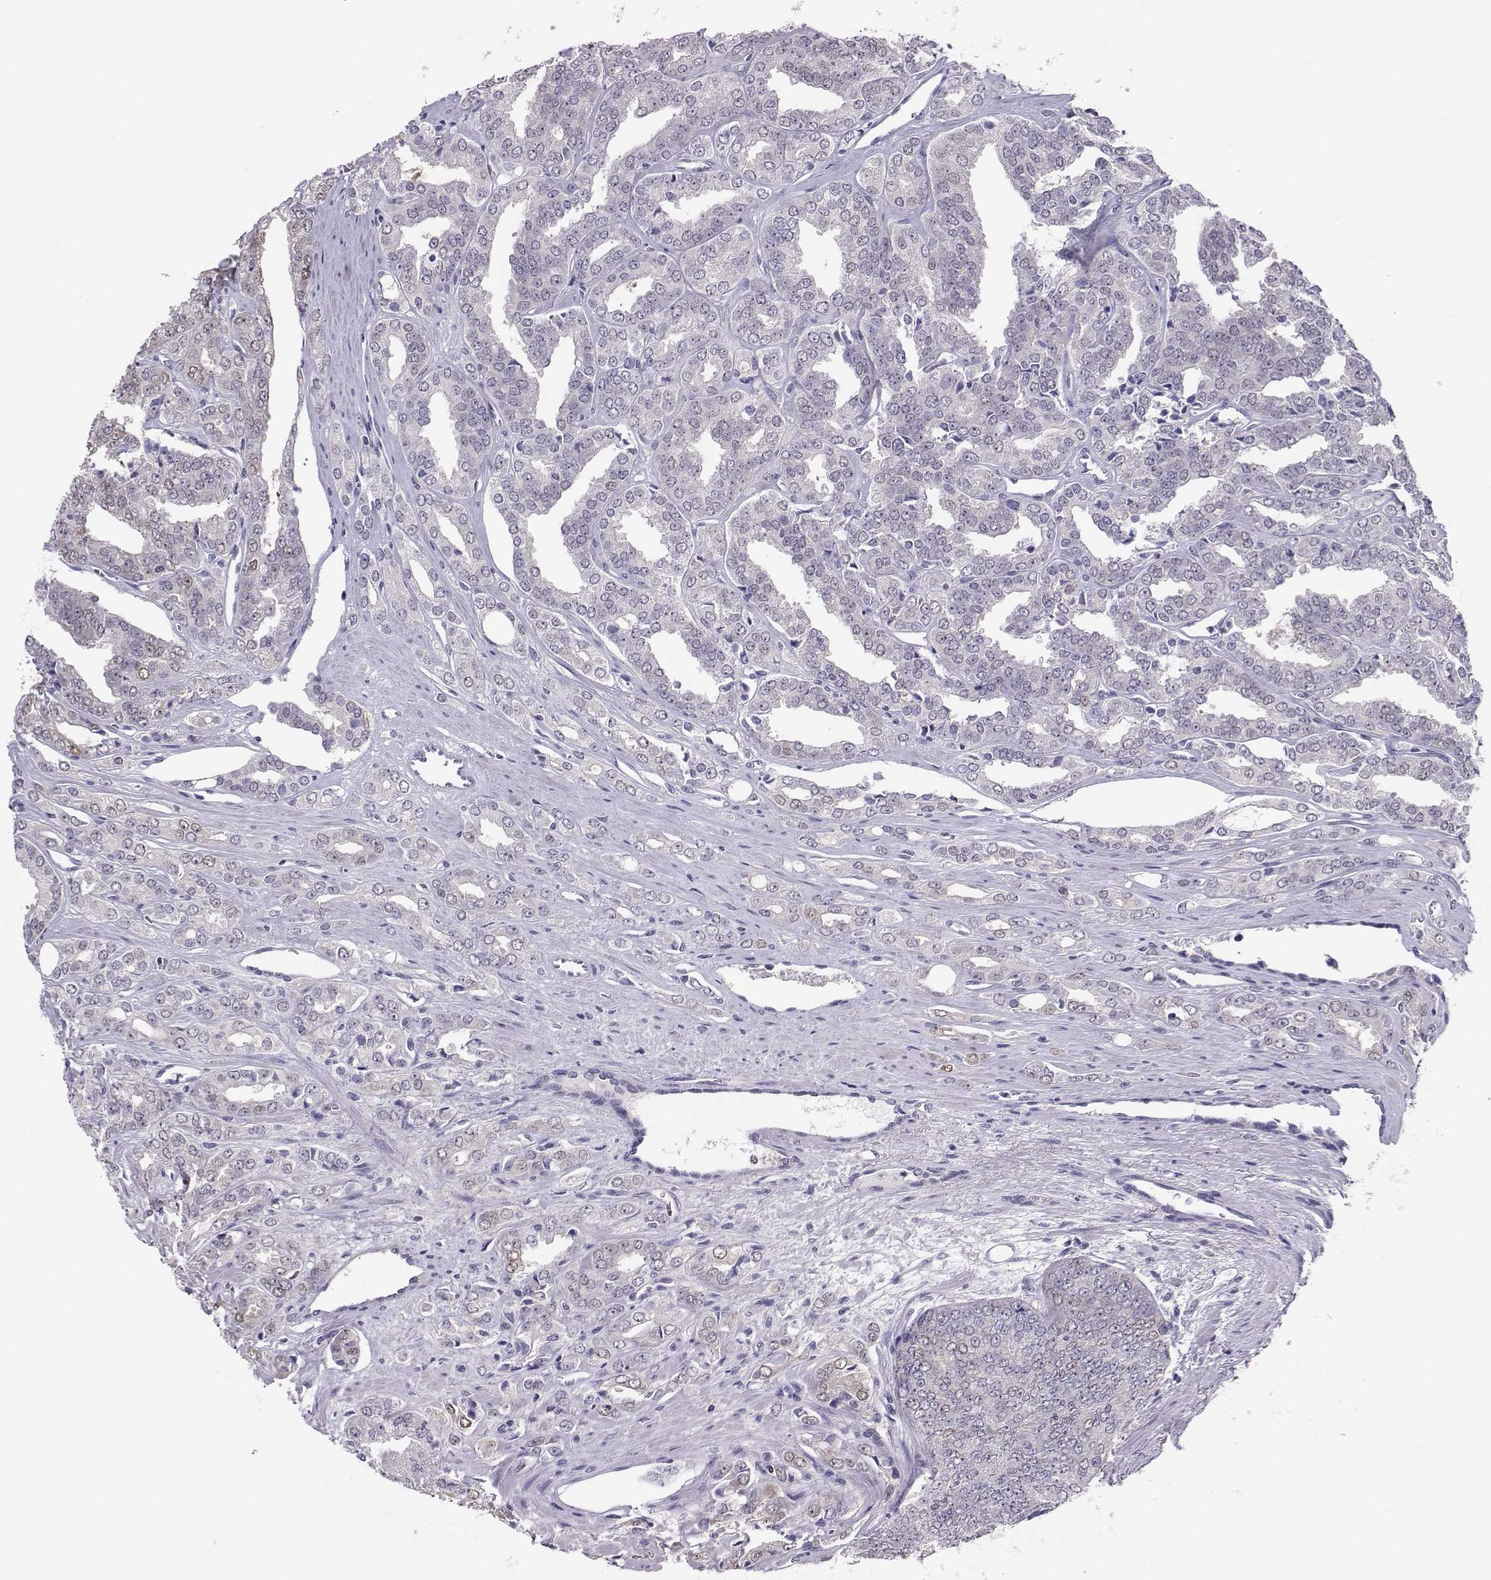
{"staining": {"intensity": "negative", "quantity": "none", "location": "none"}, "tissue": "prostate cancer", "cell_type": "Tumor cells", "image_type": "cancer", "snomed": [{"axis": "morphology", "description": "Adenocarcinoma, NOS"}, {"axis": "morphology", "description": "Adenocarcinoma, High grade"}, {"axis": "topography", "description": "Prostate"}], "caption": "DAB immunohistochemical staining of adenocarcinoma (prostate) exhibits no significant positivity in tumor cells. (Immunohistochemistry, brightfield microscopy, high magnification).", "gene": "PGK1", "patient": {"sex": "male", "age": 70}}